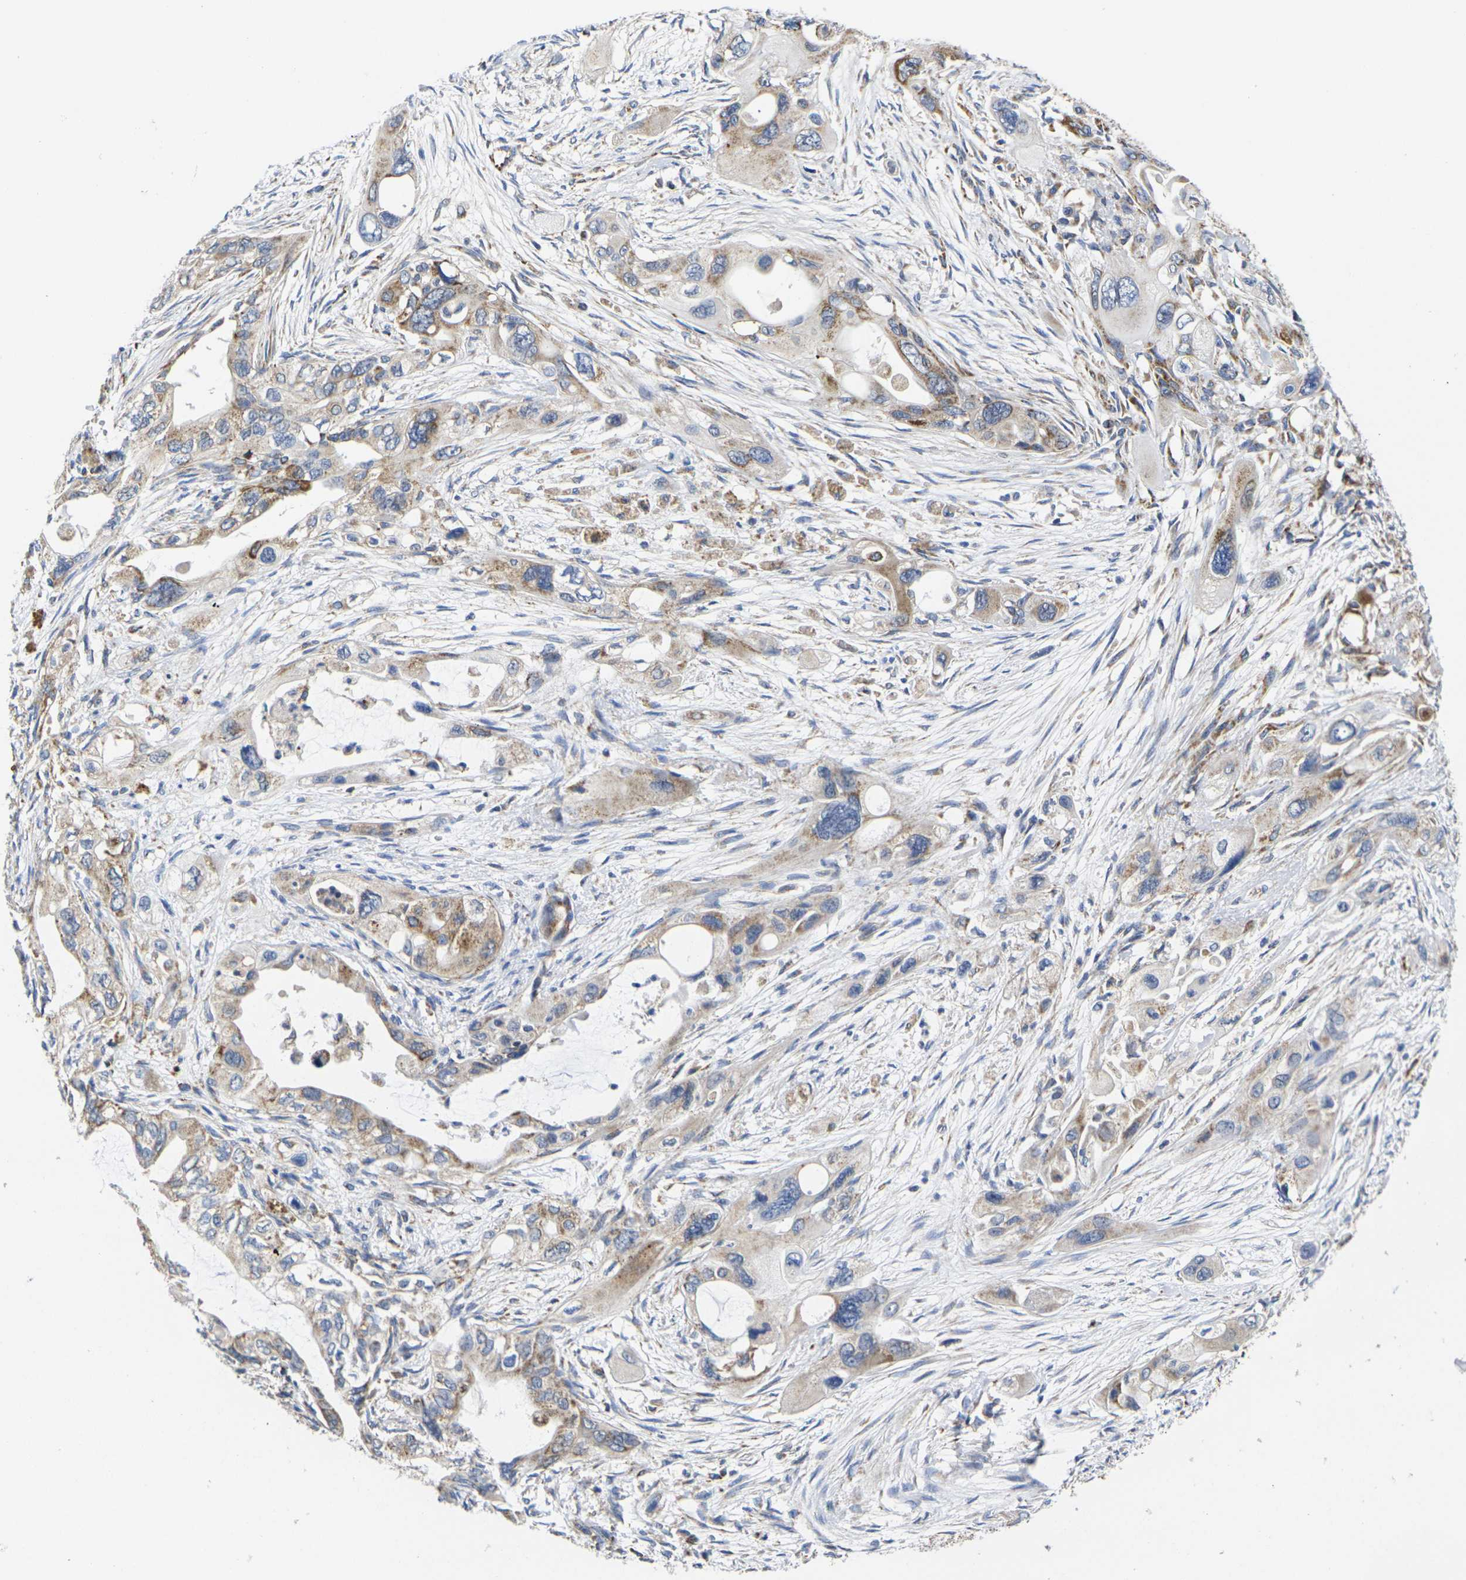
{"staining": {"intensity": "moderate", "quantity": ">75%", "location": "cytoplasmic/membranous"}, "tissue": "pancreatic cancer", "cell_type": "Tumor cells", "image_type": "cancer", "snomed": [{"axis": "morphology", "description": "Adenocarcinoma, NOS"}, {"axis": "topography", "description": "Pancreas"}], "caption": "This is an image of IHC staining of pancreatic cancer (adenocarcinoma), which shows moderate staining in the cytoplasmic/membranous of tumor cells.", "gene": "P2RY11", "patient": {"sex": "male", "age": 73}}